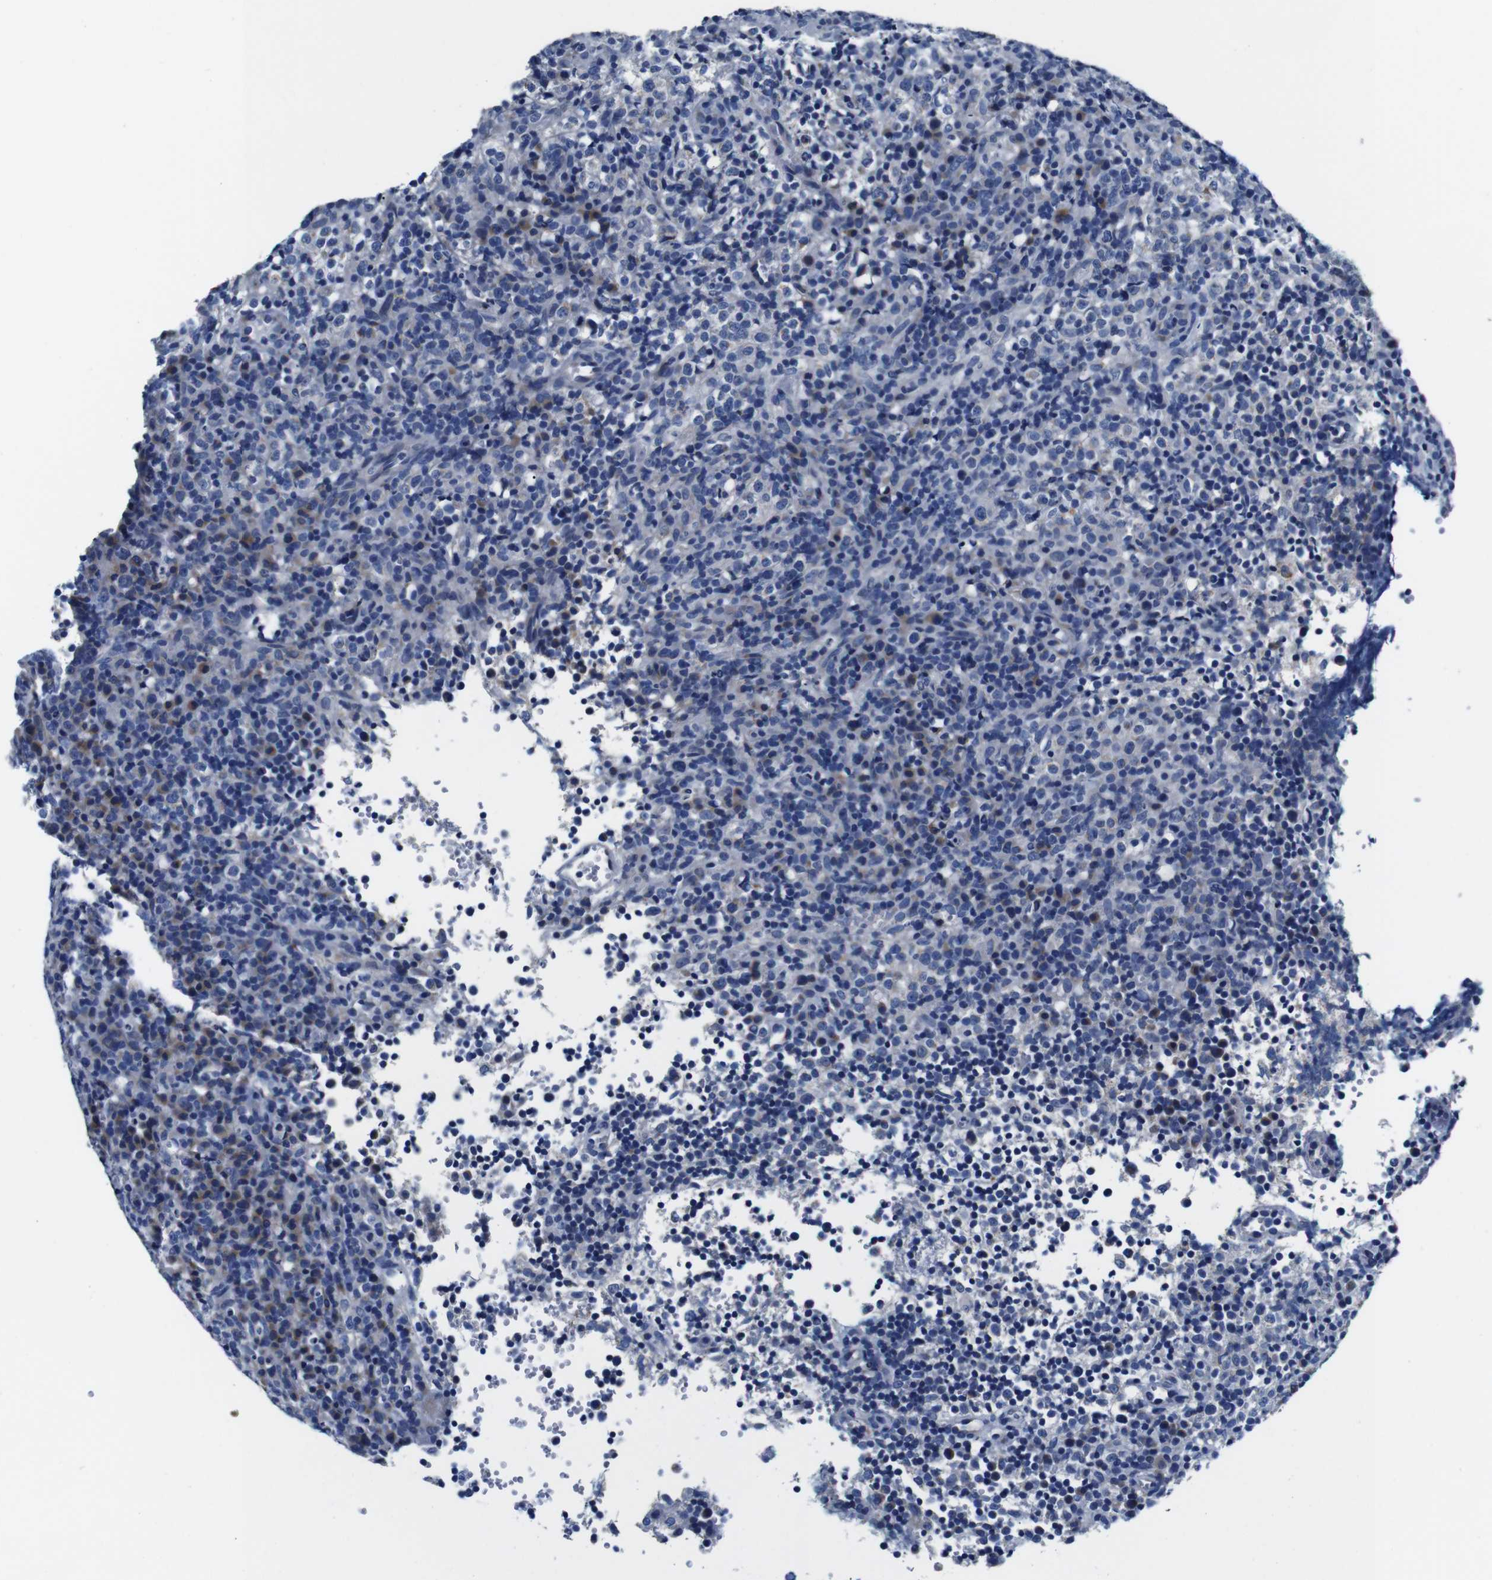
{"staining": {"intensity": "weak", "quantity": "<25%", "location": "cytoplasmic/membranous"}, "tissue": "lymphoma", "cell_type": "Tumor cells", "image_type": "cancer", "snomed": [{"axis": "morphology", "description": "Malignant lymphoma, non-Hodgkin's type, High grade"}, {"axis": "topography", "description": "Lymph node"}], "caption": "High power microscopy micrograph of an IHC histopathology image of malignant lymphoma, non-Hodgkin's type (high-grade), revealing no significant positivity in tumor cells.", "gene": "SNX19", "patient": {"sex": "female", "age": 76}}